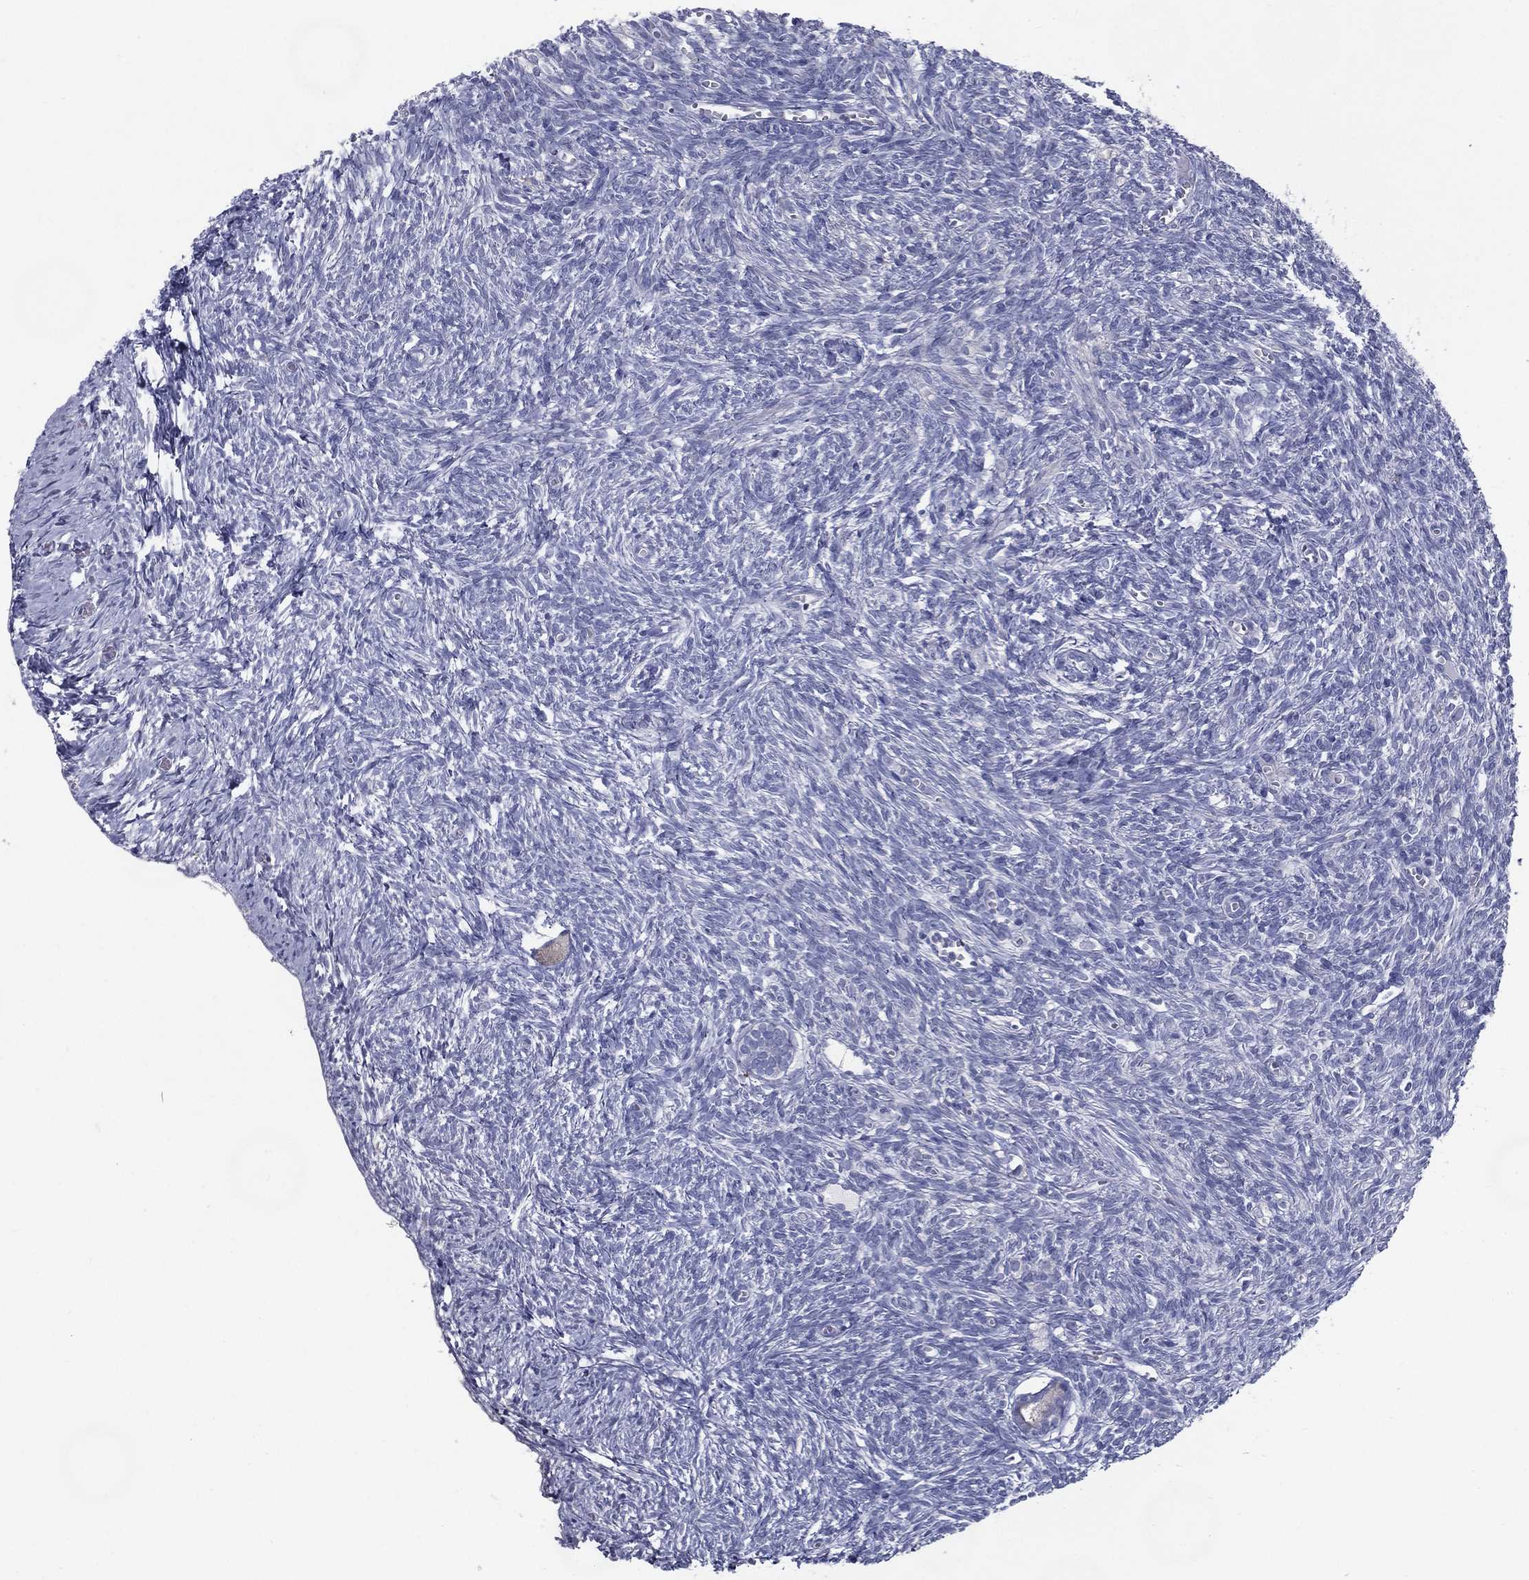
{"staining": {"intensity": "negative", "quantity": "none", "location": "none"}, "tissue": "ovary", "cell_type": "Follicle cells", "image_type": "normal", "snomed": [{"axis": "morphology", "description": "Normal tissue, NOS"}, {"axis": "topography", "description": "Ovary"}], "caption": "A high-resolution histopathology image shows IHC staining of benign ovary, which shows no significant positivity in follicle cells. The staining is performed using DAB (3,3'-diaminobenzidine) brown chromogen with nuclei counter-stained in using hematoxylin.", "gene": "C19orf18", "patient": {"sex": "female", "age": 43}}